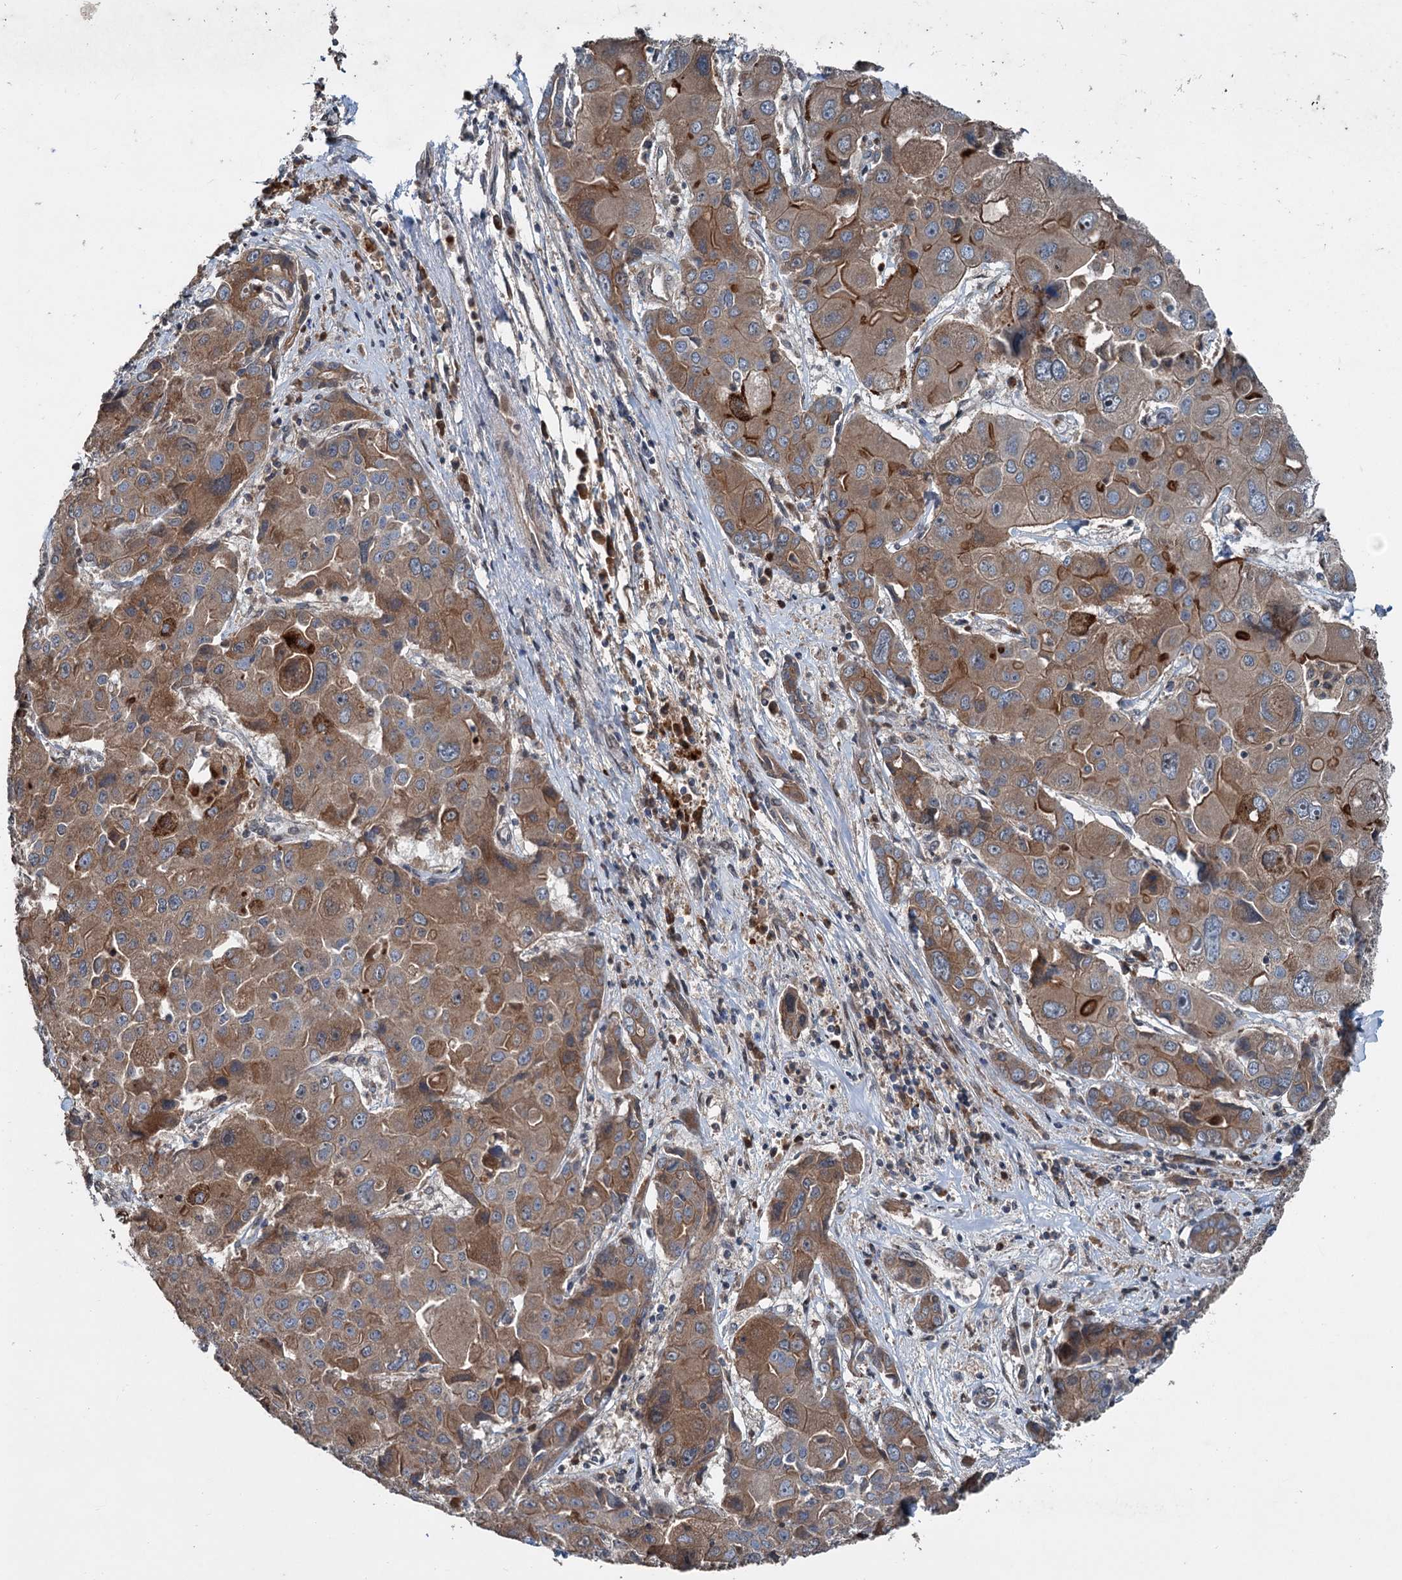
{"staining": {"intensity": "moderate", "quantity": ">75%", "location": "cytoplasmic/membranous"}, "tissue": "liver cancer", "cell_type": "Tumor cells", "image_type": "cancer", "snomed": [{"axis": "morphology", "description": "Cholangiocarcinoma"}, {"axis": "topography", "description": "Liver"}], "caption": "A high-resolution micrograph shows IHC staining of liver cholangiocarcinoma, which demonstrates moderate cytoplasmic/membranous positivity in about >75% of tumor cells. (IHC, brightfield microscopy, high magnification).", "gene": "N4BP2L2", "patient": {"sex": "male", "age": 67}}